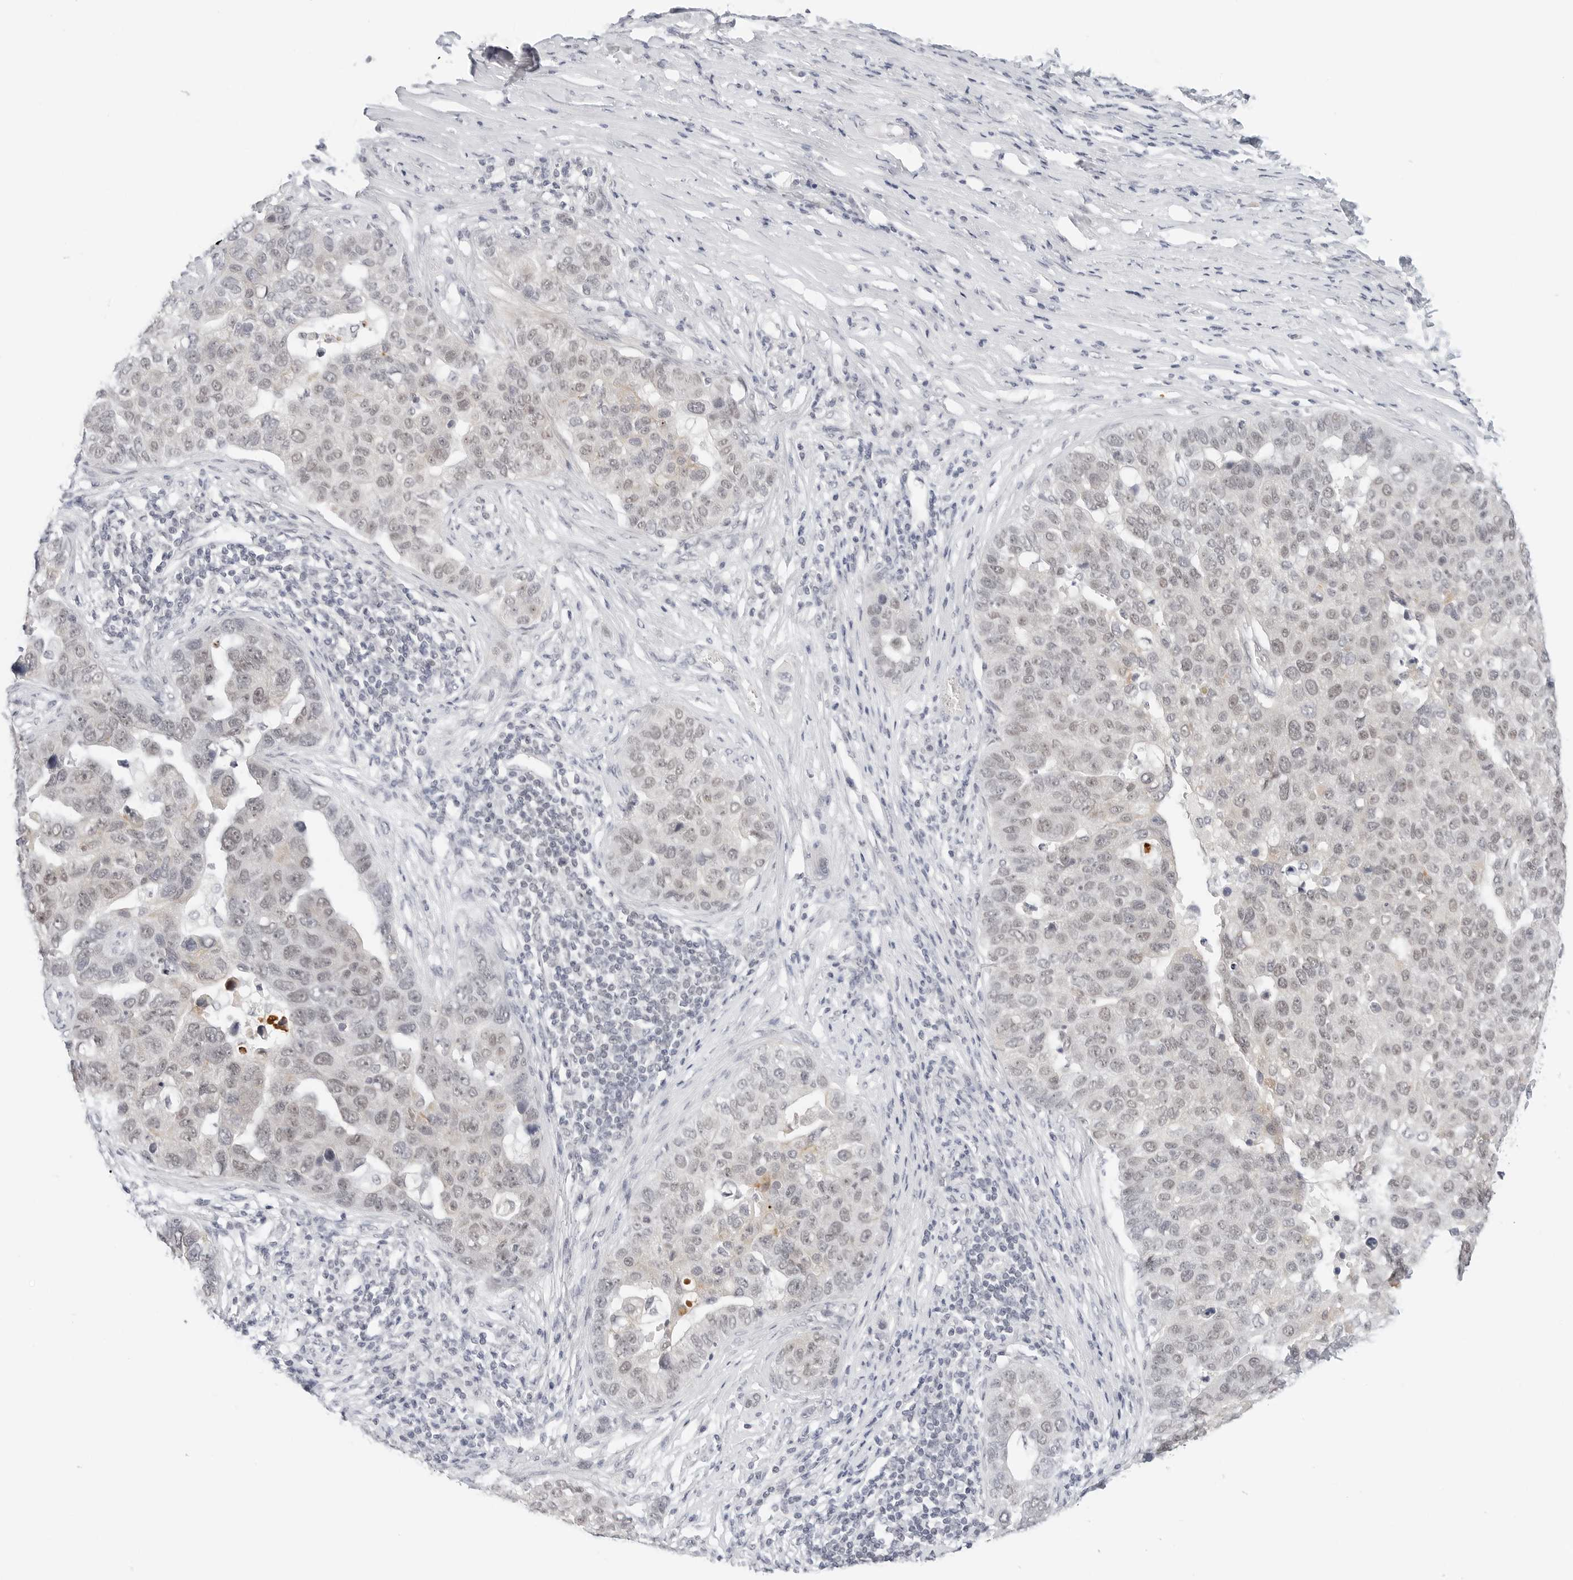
{"staining": {"intensity": "negative", "quantity": "none", "location": "none"}, "tissue": "pancreatic cancer", "cell_type": "Tumor cells", "image_type": "cancer", "snomed": [{"axis": "morphology", "description": "Adenocarcinoma, NOS"}, {"axis": "topography", "description": "Pancreas"}], "caption": "A micrograph of pancreatic cancer (adenocarcinoma) stained for a protein displays no brown staining in tumor cells.", "gene": "TSEN2", "patient": {"sex": "female", "age": 61}}